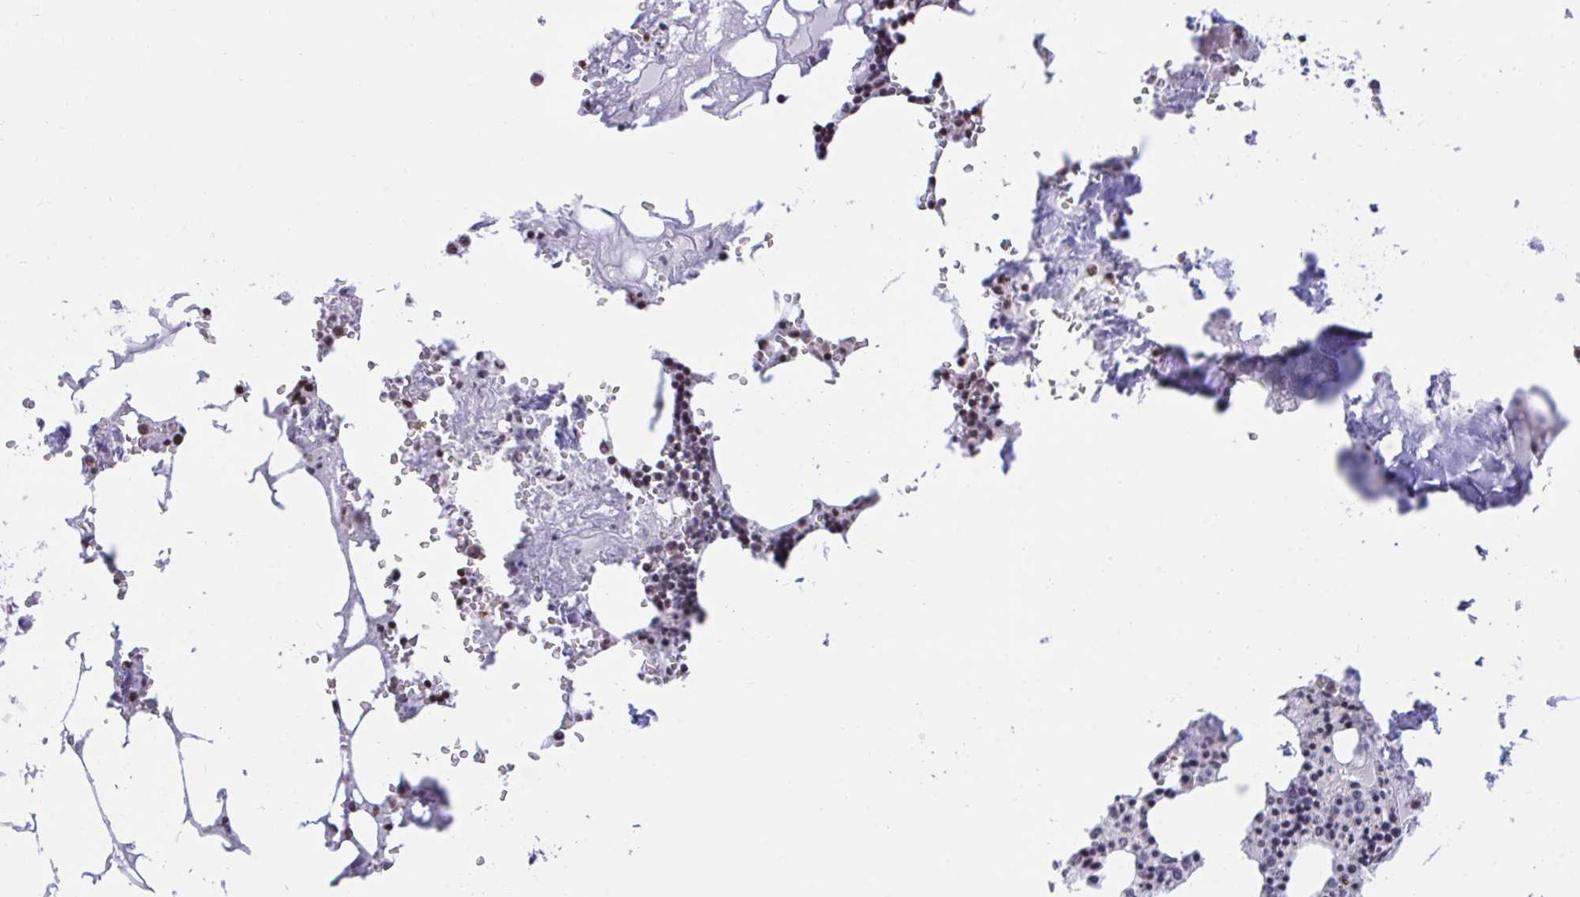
{"staining": {"intensity": "moderate", "quantity": "<25%", "location": "nuclear"}, "tissue": "bone marrow", "cell_type": "Hematopoietic cells", "image_type": "normal", "snomed": [{"axis": "morphology", "description": "Normal tissue, NOS"}, {"axis": "topography", "description": "Bone marrow"}], "caption": "Immunohistochemistry (IHC) image of benign bone marrow: bone marrow stained using IHC shows low levels of moderate protein expression localized specifically in the nuclear of hematopoietic cells, appearing as a nuclear brown color.", "gene": "KCNN4", "patient": {"sex": "male", "age": 54}}